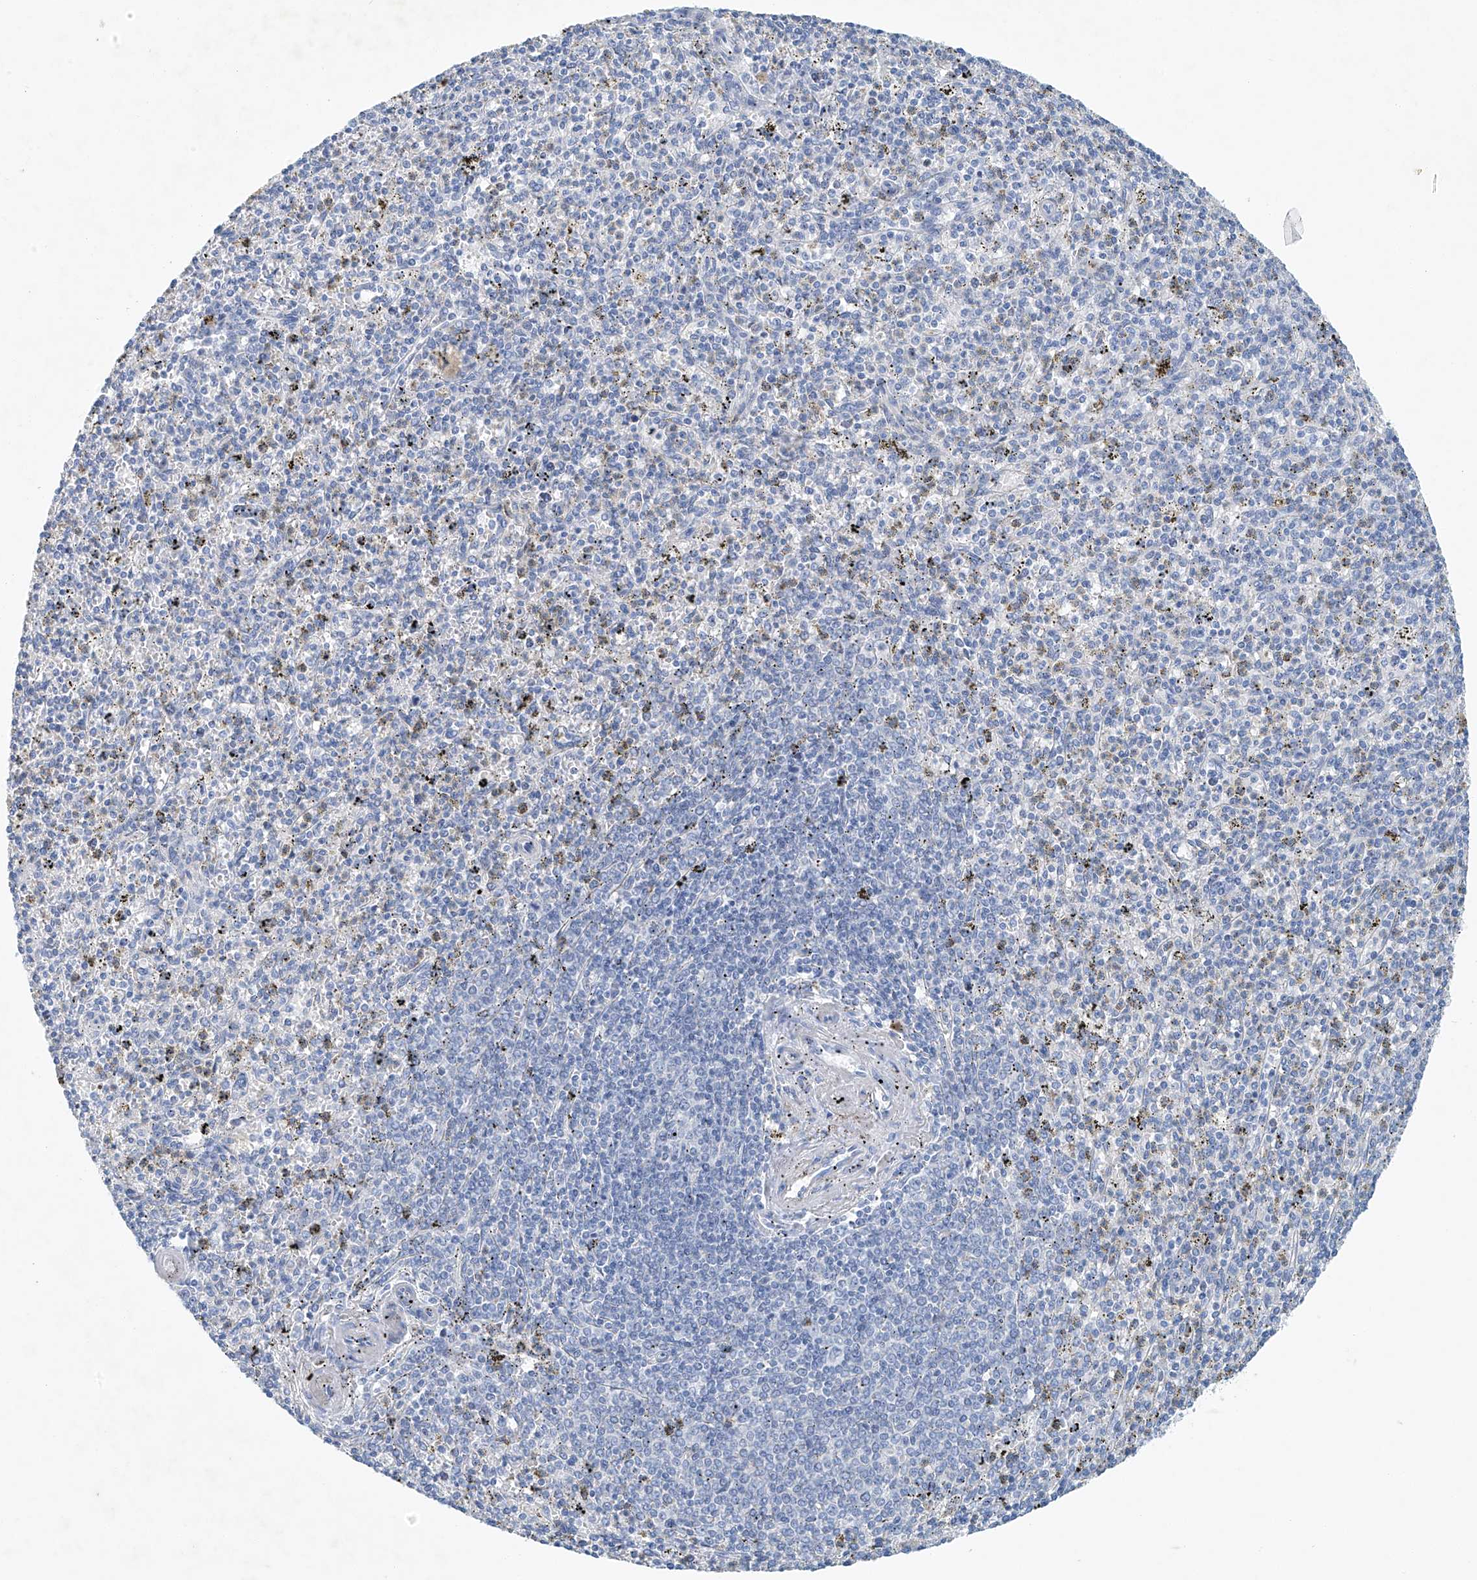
{"staining": {"intensity": "negative", "quantity": "none", "location": "none"}, "tissue": "spleen", "cell_type": "Cells in red pulp", "image_type": "normal", "snomed": [{"axis": "morphology", "description": "Normal tissue, NOS"}, {"axis": "topography", "description": "Spleen"}], "caption": "This is a image of immunohistochemistry (IHC) staining of benign spleen, which shows no expression in cells in red pulp.", "gene": "C1orf87", "patient": {"sex": "male", "age": 72}}